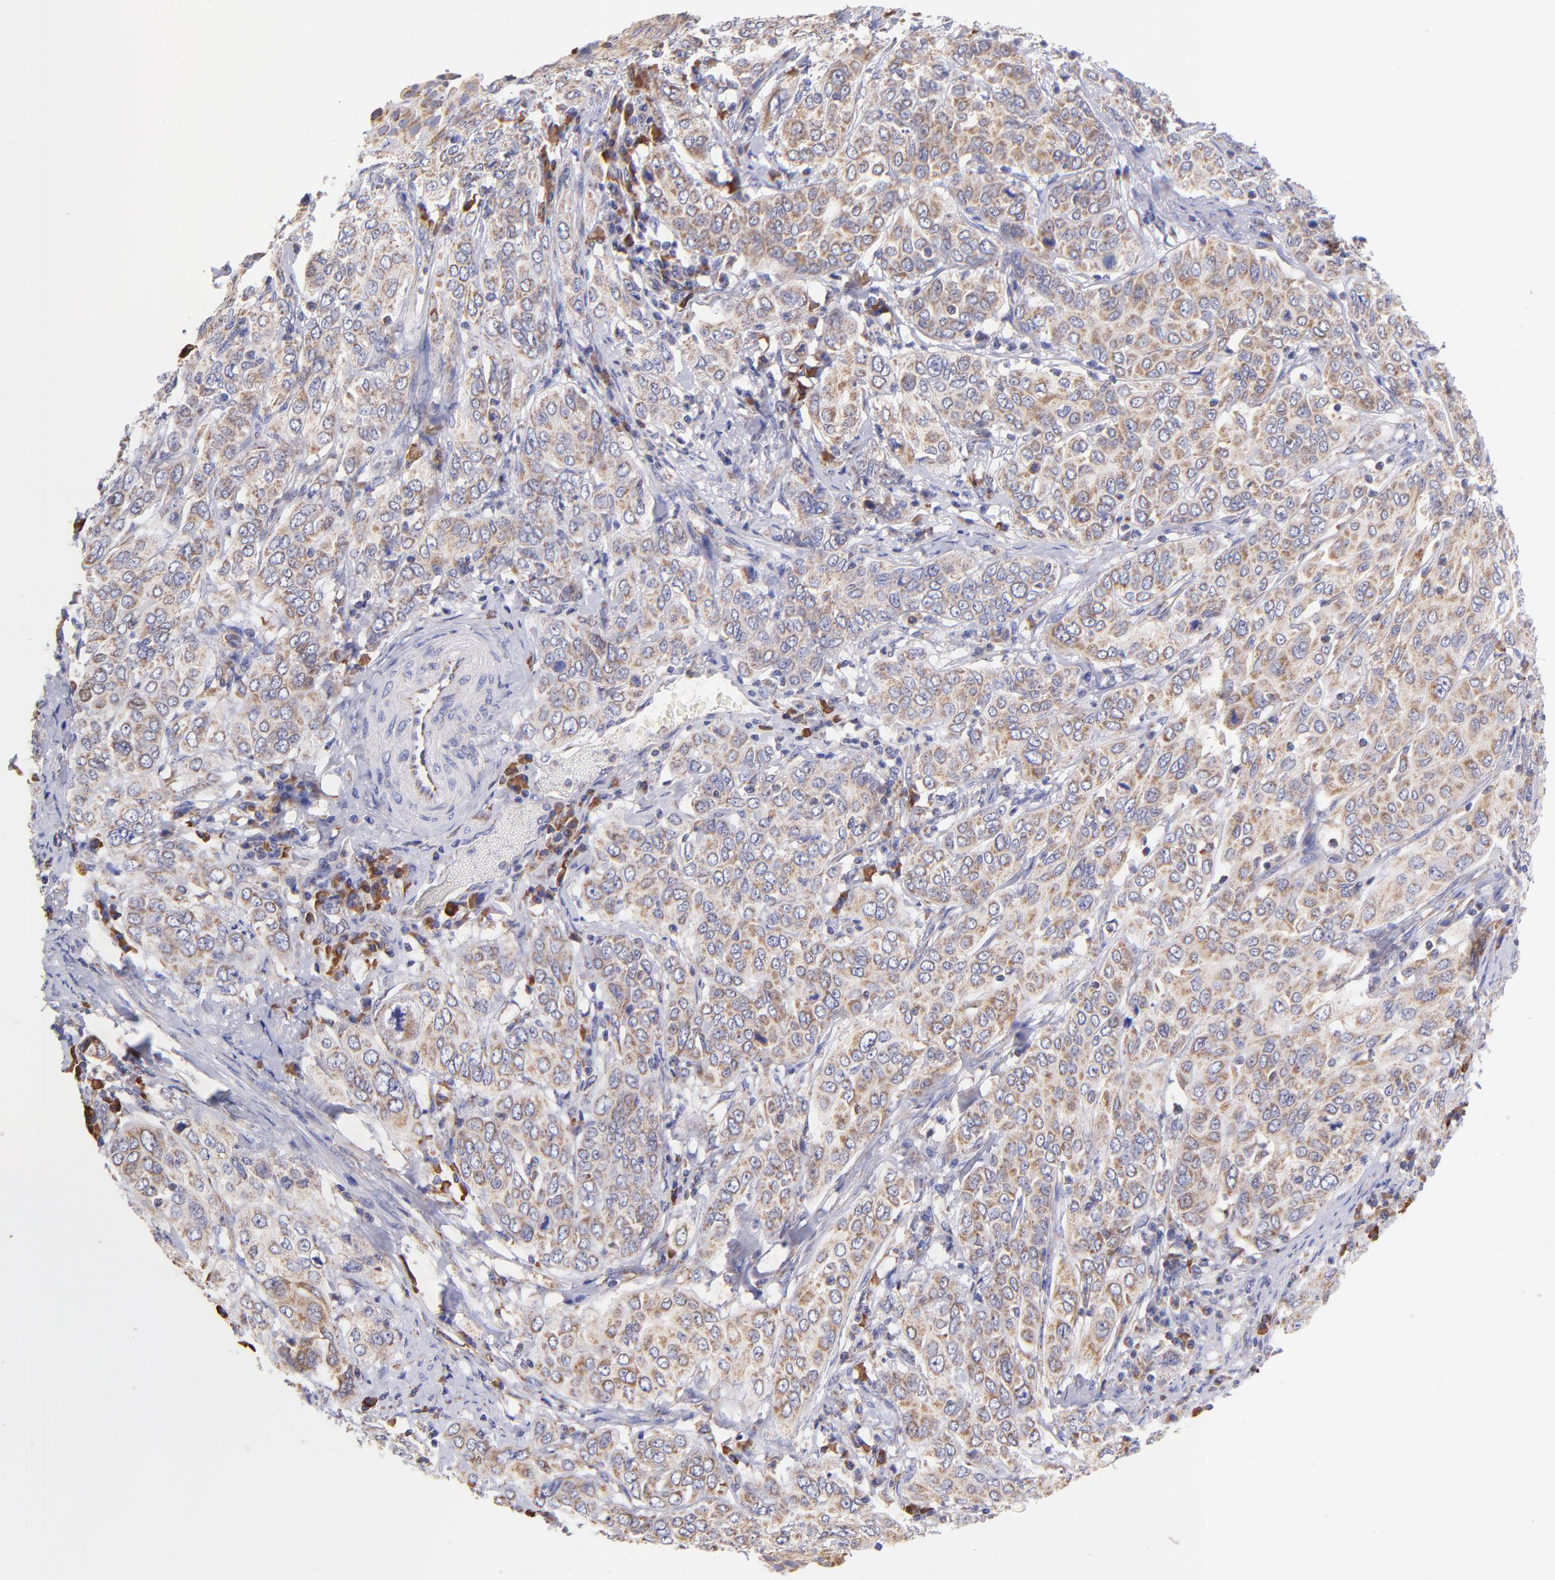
{"staining": {"intensity": "weak", "quantity": ">75%", "location": "cytoplasmic/membranous"}, "tissue": "cervical cancer", "cell_type": "Tumor cells", "image_type": "cancer", "snomed": [{"axis": "morphology", "description": "Squamous cell carcinoma, NOS"}, {"axis": "topography", "description": "Cervix"}], "caption": "Immunohistochemistry (IHC) (DAB (3,3'-diaminobenzidine)) staining of human cervical cancer (squamous cell carcinoma) demonstrates weak cytoplasmic/membranous protein positivity in about >75% of tumor cells. The staining is performed using DAB brown chromogen to label protein expression. The nuclei are counter-stained blue using hematoxylin.", "gene": "PREX1", "patient": {"sex": "female", "age": 38}}